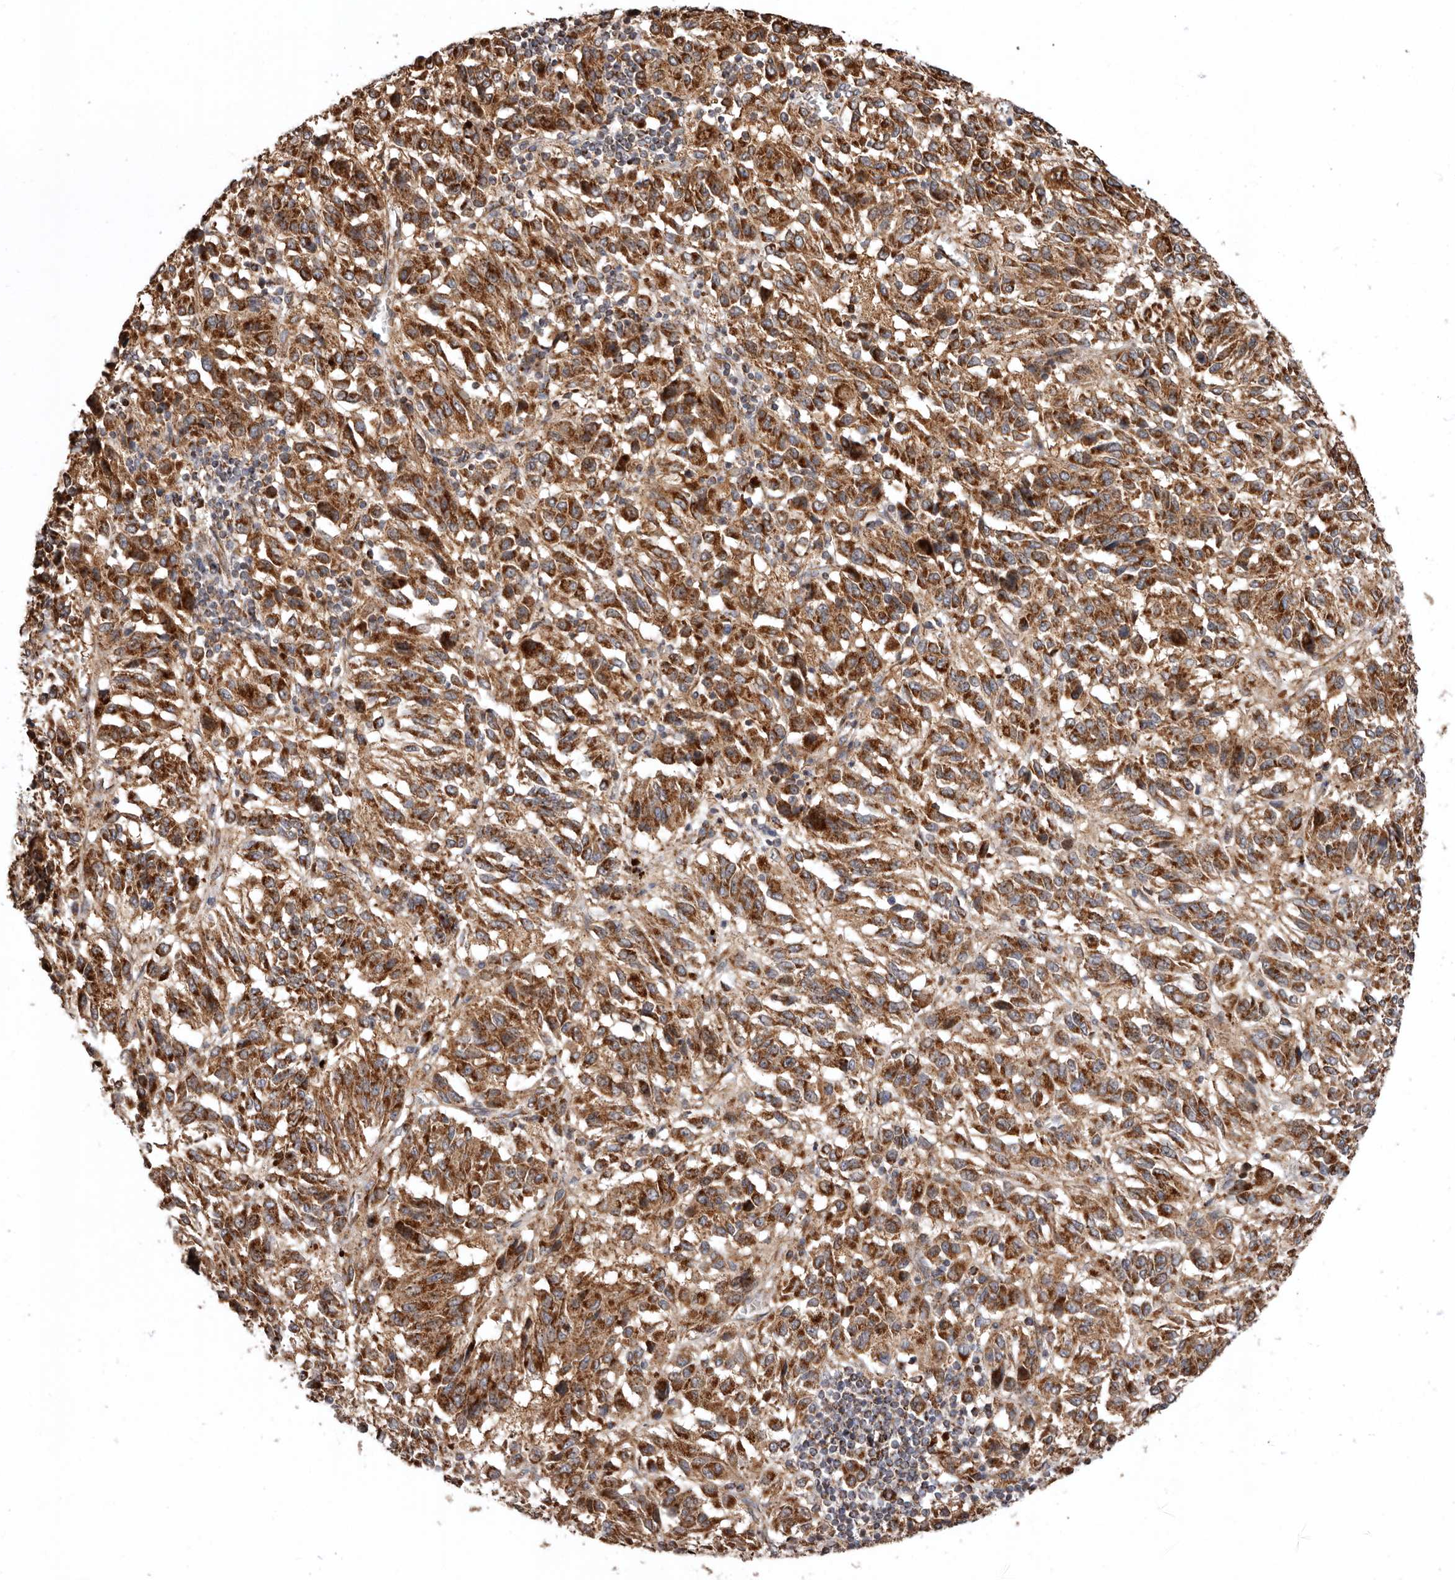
{"staining": {"intensity": "strong", "quantity": ">75%", "location": "cytoplasmic/membranous"}, "tissue": "melanoma", "cell_type": "Tumor cells", "image_type": "cancer", "snomed": [{"axis": "morphology", "description": "Malignant melanoma, Metastatic site"}, {"axis": "topography", "description": "Lung"}], "caption": "Melanoma stained for a protein demonstrates strong cytoplasmic/membranous positivity in tumor cells. Immunohistochemistry stains the protein in brown and the nuclei are stained blue.", "gene": "PROKR1", "patient": {"sex": "male", "age": 64}}